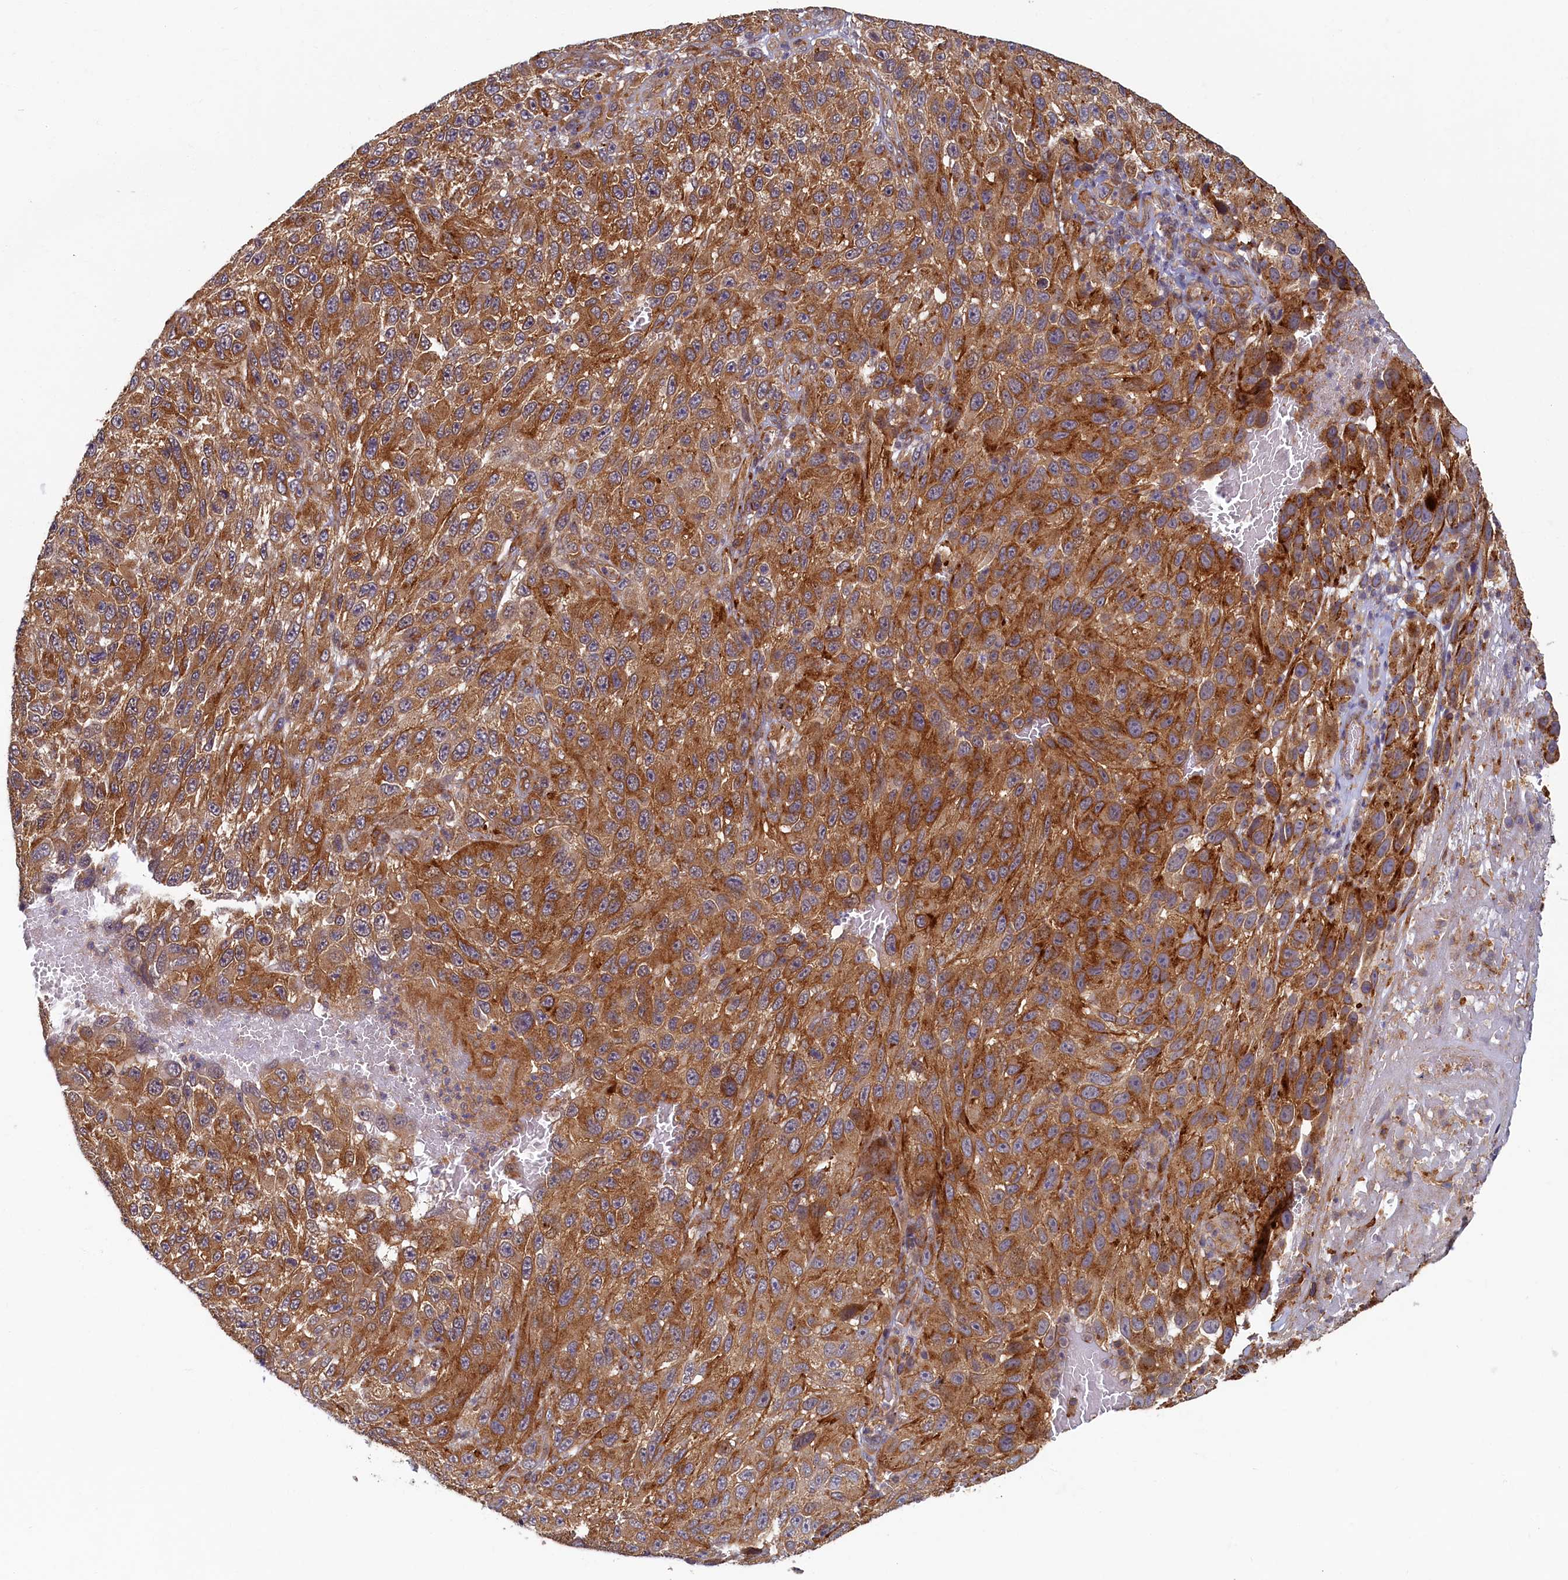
{"staining": {"intensity": "moderate", "quantity": ">75%", "location": "cytoplasmic/membranous"}, "tissue": "melanoma", "cell_type": "Tumor cells", "image_type": "cancer", "snomed": [{"axis": "morphology", "description": "Normal tissue, NOS"}, {"axis": "morphology", "description": "Malignant melanoma, NOS"}, {"axis": "topography", "description": "Skin"}], "caption": "A high-resolution histopathology image shows IHC staining of melanoma, which exhibits moderate cytoplasmic/membranous staining in about >75% of tumor cells.", "gene": "STX12", "patient": {"sex": "female", "age": 96}}